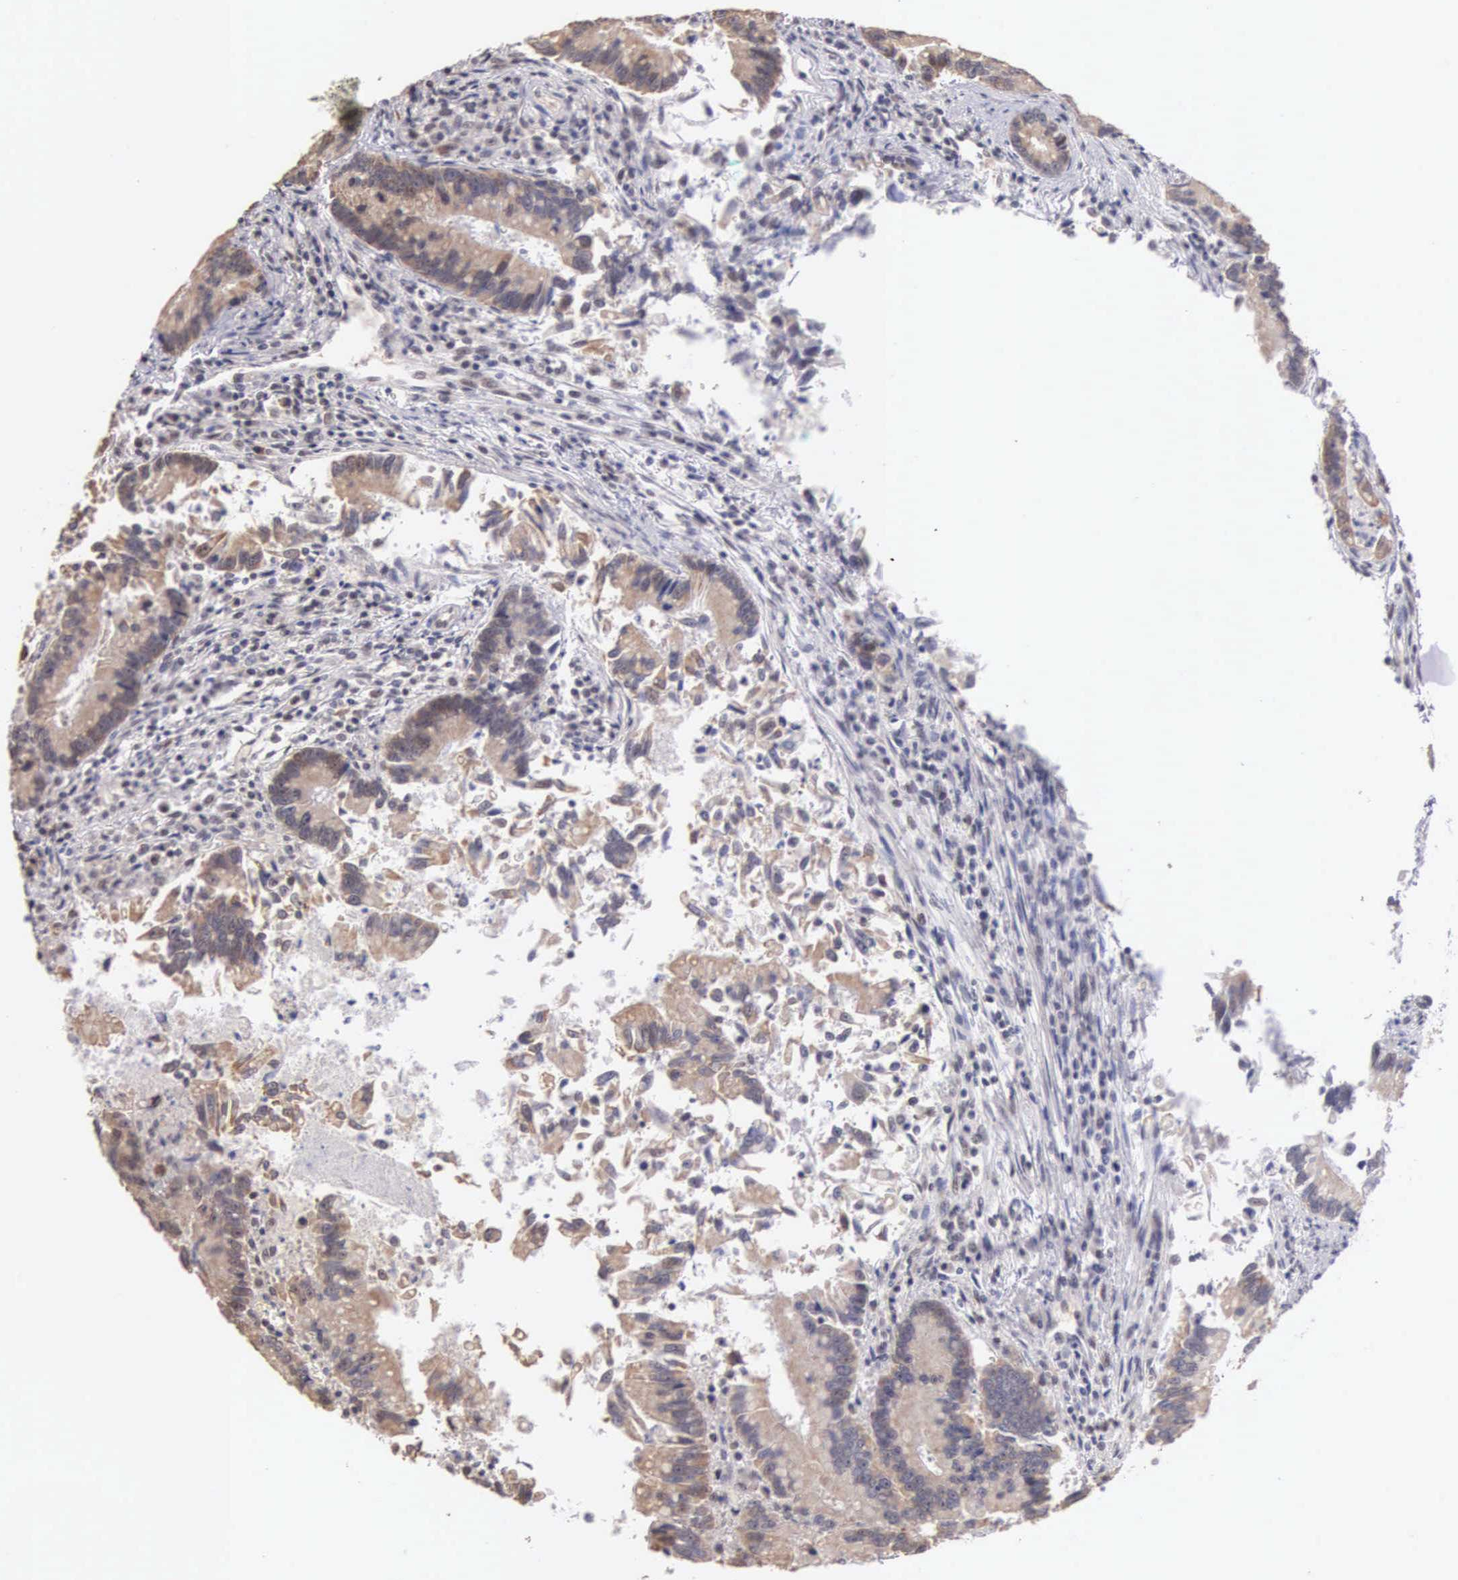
{"staining": {"intensity": "weak", "quantity": "<25%", "location": "cytoplasmic/membranous"}, "tissue": "colorectal cancer", "cell_type": "Tumor cells", "image_type": "cancer", "snomed": [{"axis": "morphology", "description": "Adenocarcinoma, NOS"}, {"axis": "topography", "description": "Rectum"}], "caption": "Protein analysis of colorectal adenocarcinoma exhibits no significant staining in tumor cells. Nuclei are stained in blue.", "gene": "HMGXB4", "patient": {"sex": "female", "age": 81}}